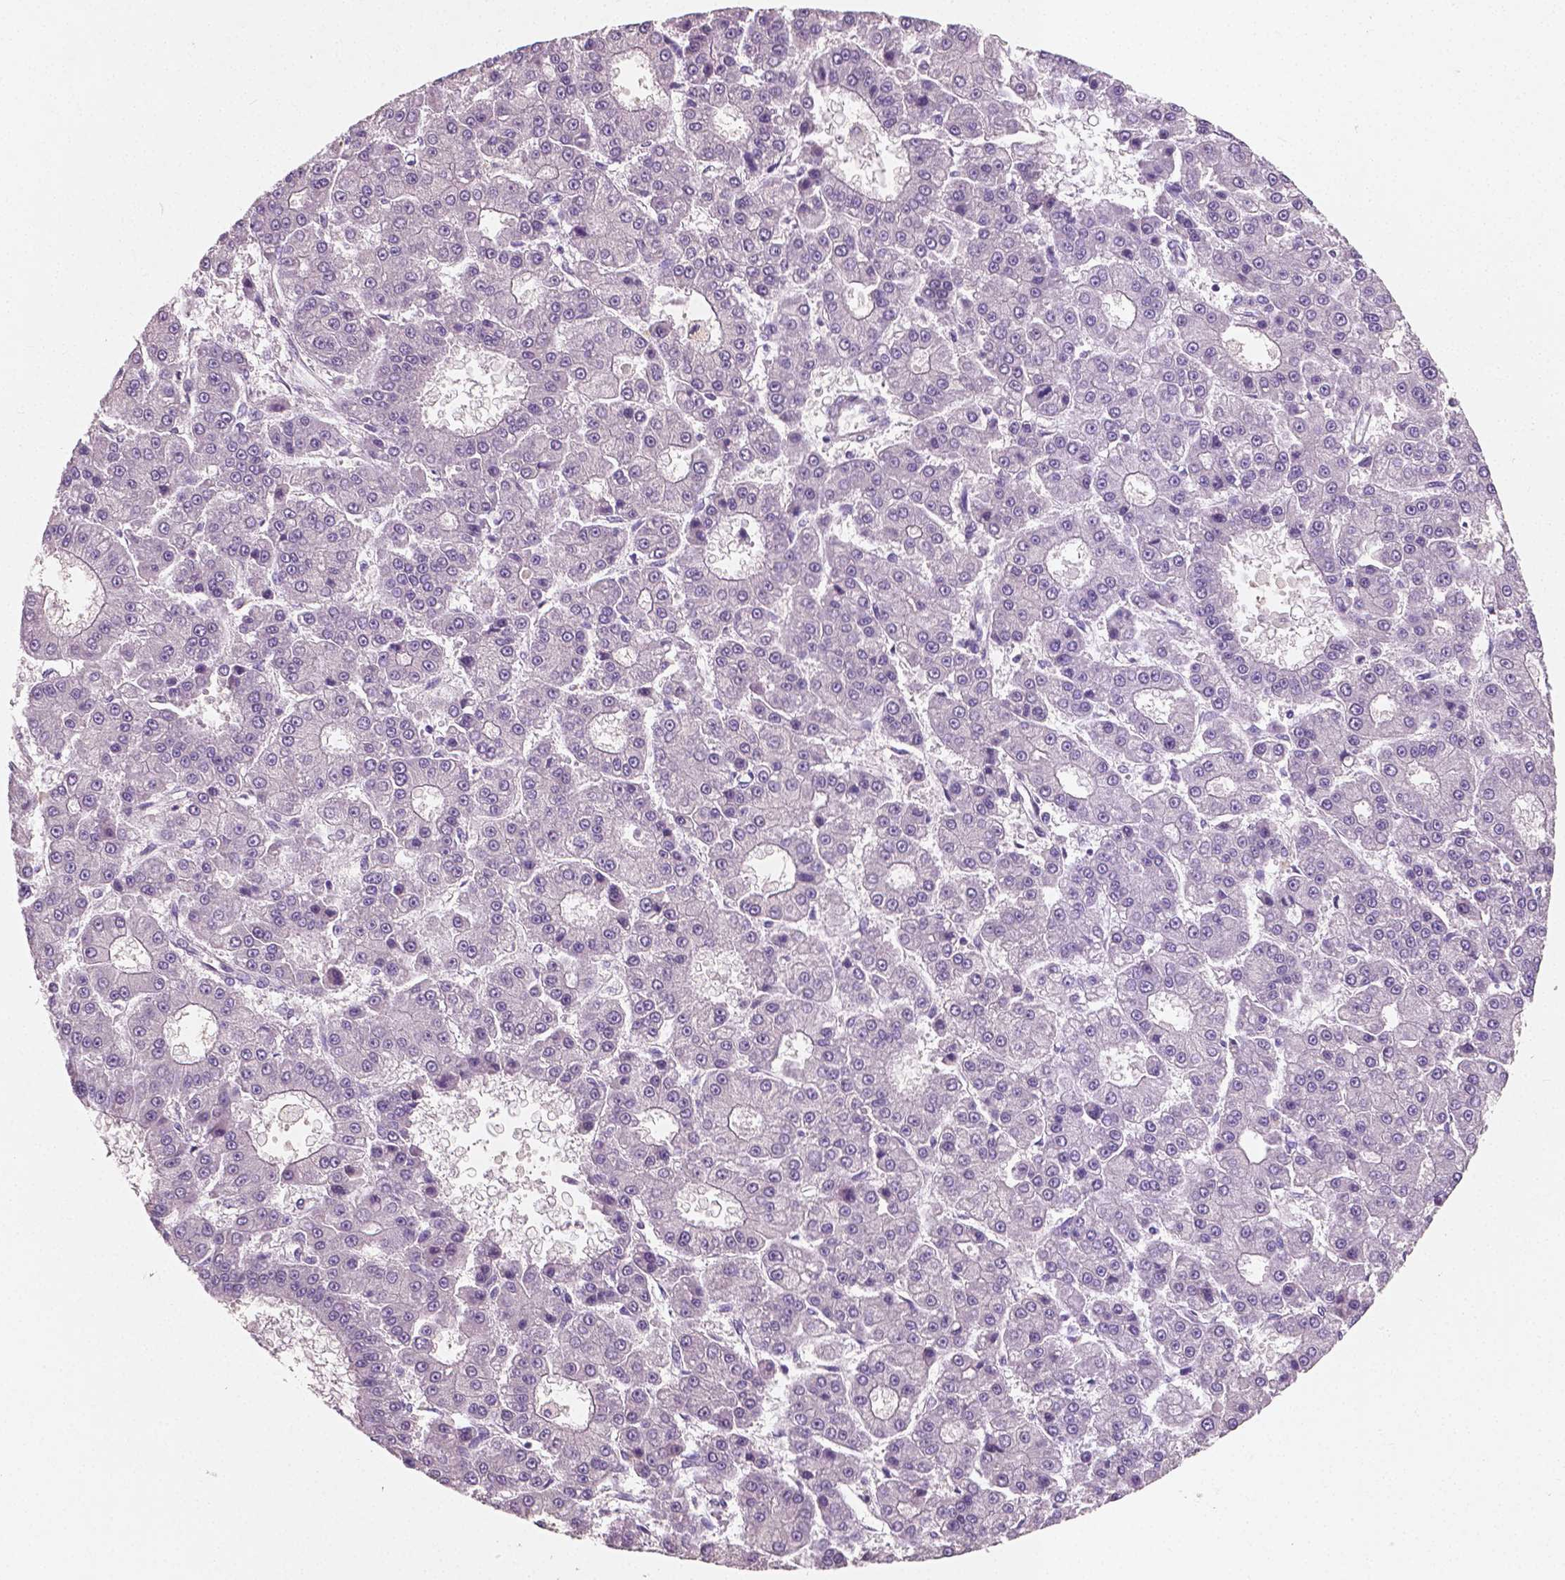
{"staining": {"intensity": "negative", "quantity": "none", "location": "none"}, "tissue": "liver cancer", "cell_type": "Tumor cells", "image_type": "cancer", "snomed": [{"axis": "morphology", "description": "Carcinoma, Hepatocellular, NOS"}, {"axis": "topography", "description": "Liver"}], "caption": "Immunohistochemistry (IHC) micrograph of neoplastic tissue: liver hepatocellular carcinoma stained with DAB displays no significant protein staining in tumor cells.", "gene": "LSM14B", "patient": {"sex": "male", "age": 70}}